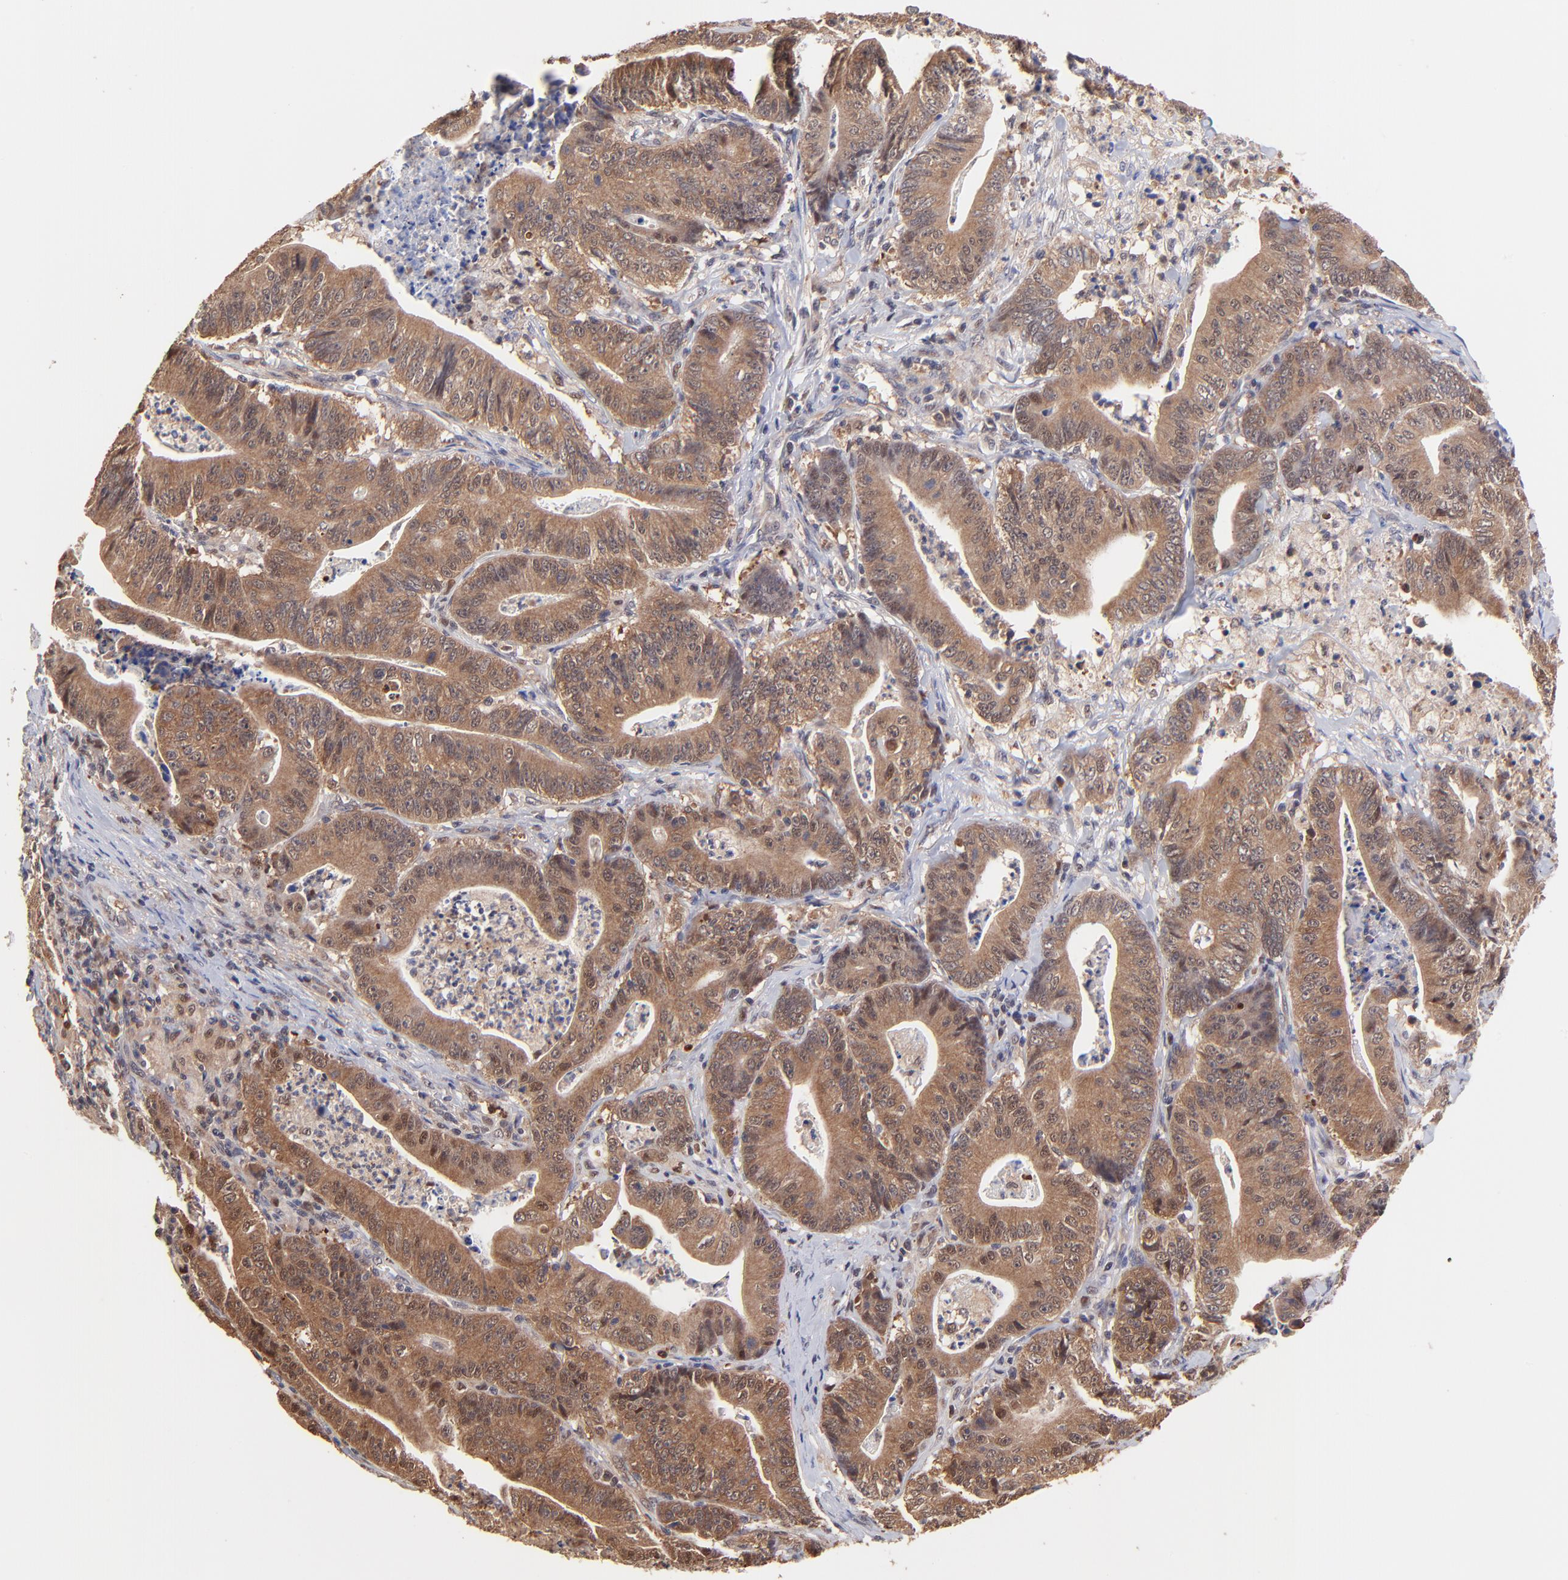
{"staining": {"intensity": "strong", "quantity": ">75%", "location": "cytoplasmic/membranous"}, "tissue": "stomach cancer", "cell_type": "Tumor cells", "image_type": "cancer", "snomed": [{"axis": "morphology", "description": "Adenocarcinoma, NOS"}, {"axis": "topography", "description": "Stomach, lower"}], "caption": "Adenocarcinoma (stomach) stained with IHC demonstrates strong cytoplasmic/membranous staining in about >75% of tumor cells.", "gene": "PSMA6", "patient": {"sex": "female", "age": 86}}